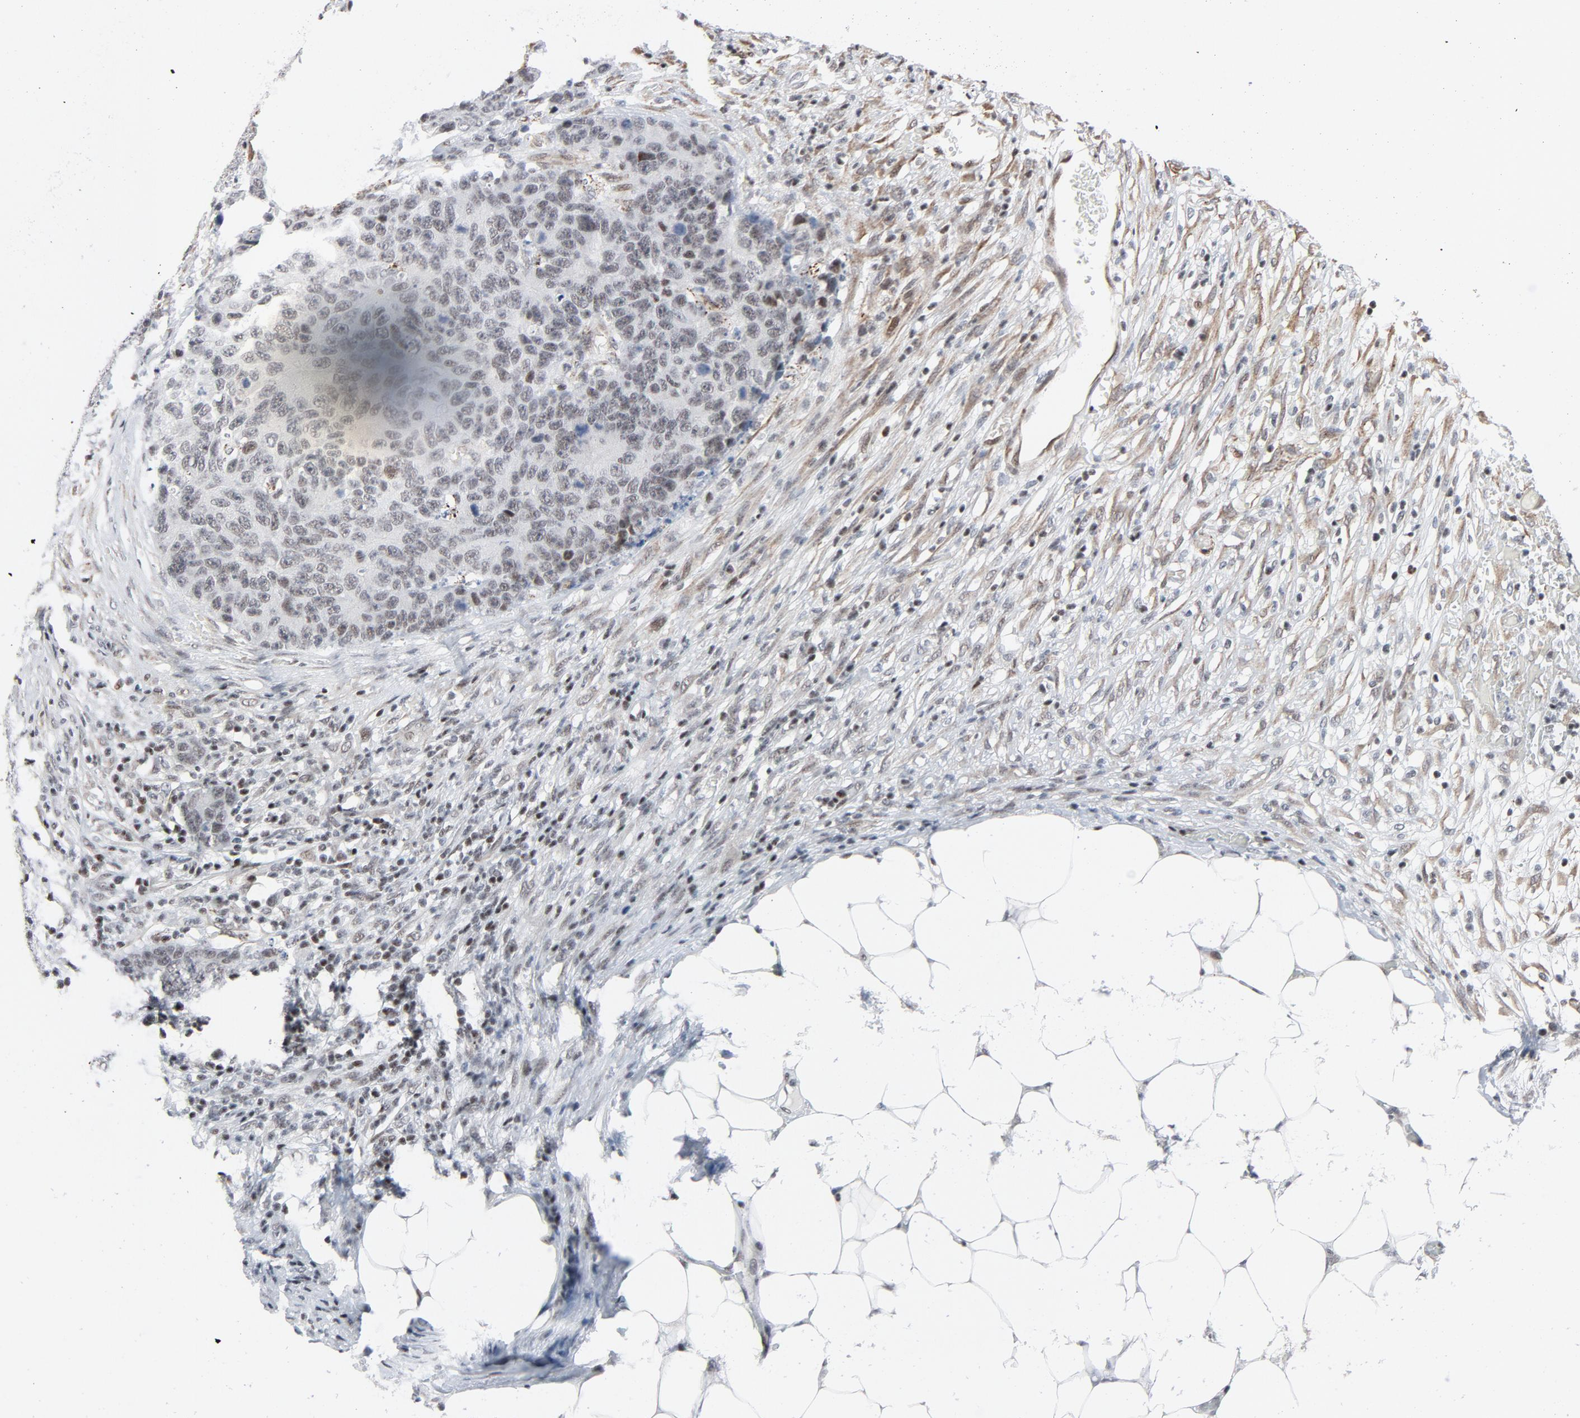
{"staining": {"intensity": "weak", "quantity": "<25%", "location": "nuclear"}, "tissue": "colorectal cancer", "cell_type": "Tumor cells", "image_type": "cancer", "snomed": [{"axis": "morphology", "description": "Adenocarcinoma, NOS"}, {"axis": "topography", "description": "Colon"}], "caption": "Immunohistochemistry (IHC) of human colorectal cancer reveals no positivity in tumor cells.", "gene": "GABPA", "patient": {"sex": "female", "age": 86}}